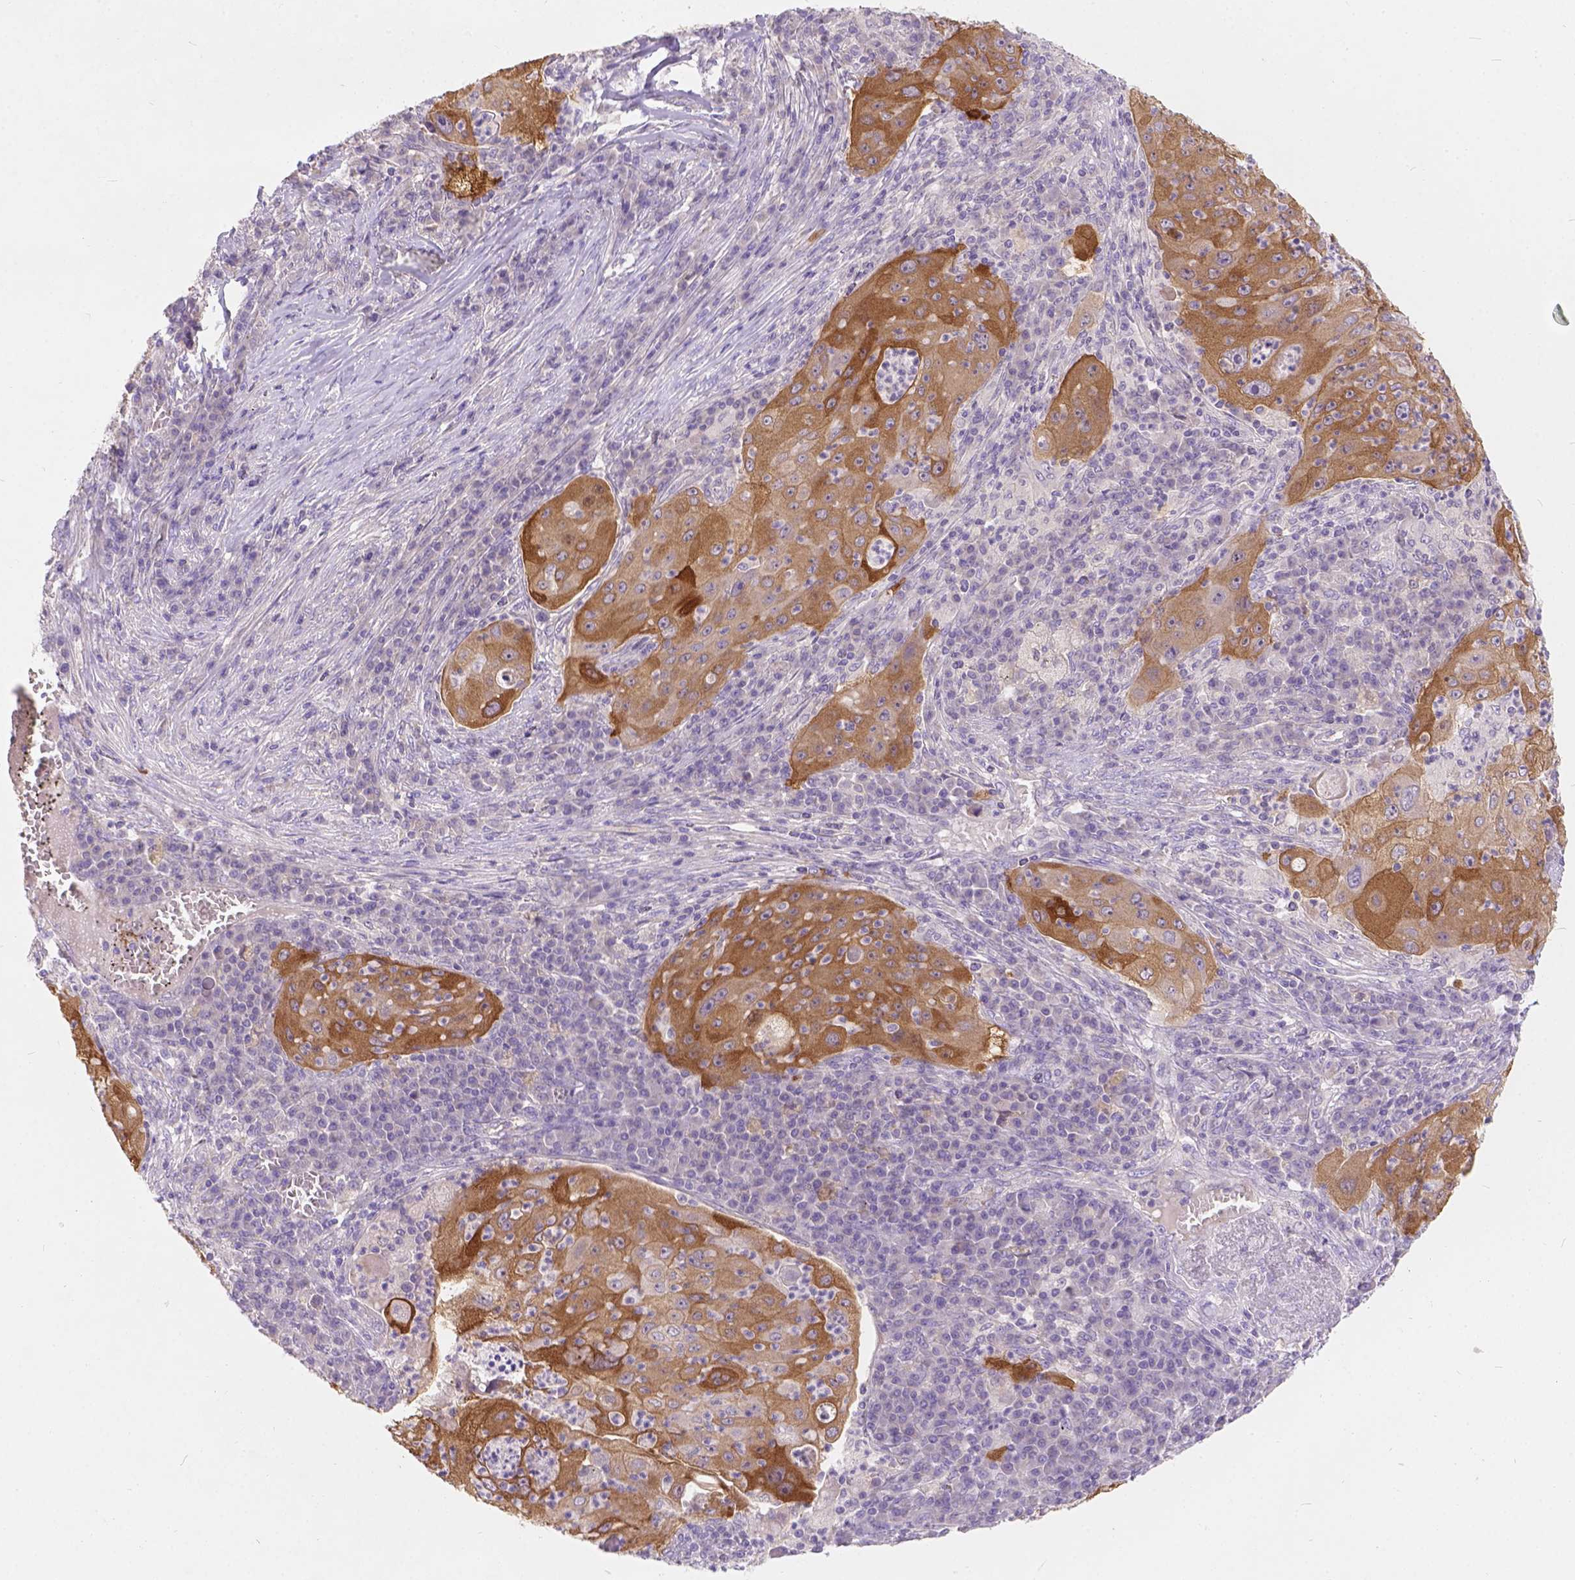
{"staining": {"intensity": "moderate", "quantity": ">75%", "location": "cytoplasmic/membranous"}, "tissue": "lung cancer", "cell_type": "Tumor cells", "image_type": "cancer", "snomed": [{"axis": "morphology", "description": "Squamous cell carcinoma, NOS"}, {"axis": "topography", "description": "Lung"}], "caption": "Moderate cytoplasmic/membranous expression for a protein is seen in about >75% of tumor cells of lung squamous cell carcinoma using immunohistochemistry (IHC).", "gene": "PEX11G", "patient": {"sex": "female", "age": 59}}